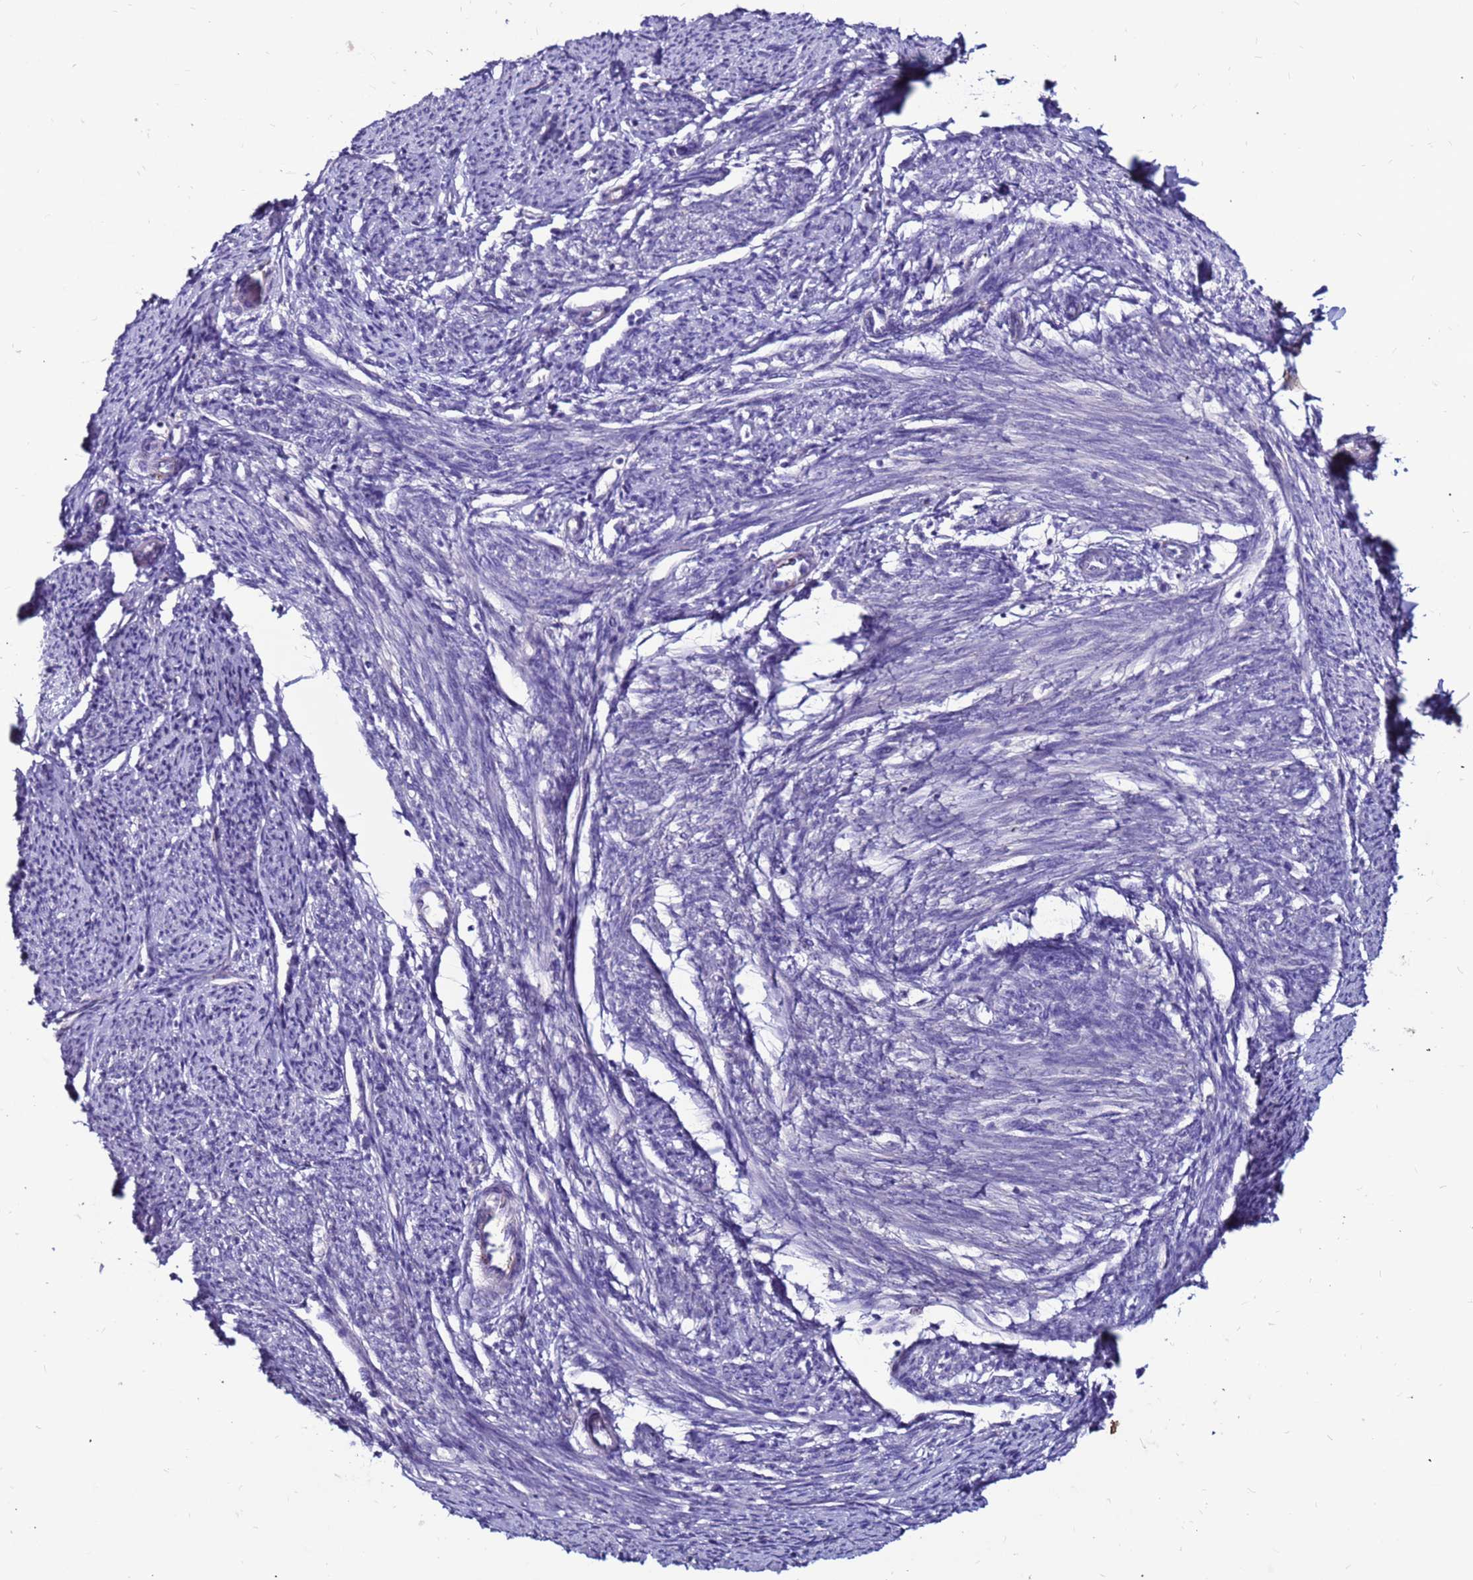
{"staining": {"intensity": "negative", "quantity": "none", "location": "none"}, "tissue": "smooth muscle", "cell_type": "Smooth muscle cells", "image_type": "normal", "snomed": [{"axis": "morphology", "description": "Normal tissue, NOS"}, {"axis": "topography", "description": "Smooth muscle"}, {"axis": "topography", "description": "Uterus"}], "caption": "Smooth muscle stained for a protein using immunohistochemistry exhibits no positivity smooth muscle cells.", "gene": "SLC44A3", "patient": {"sex": "female", "age": 59}}